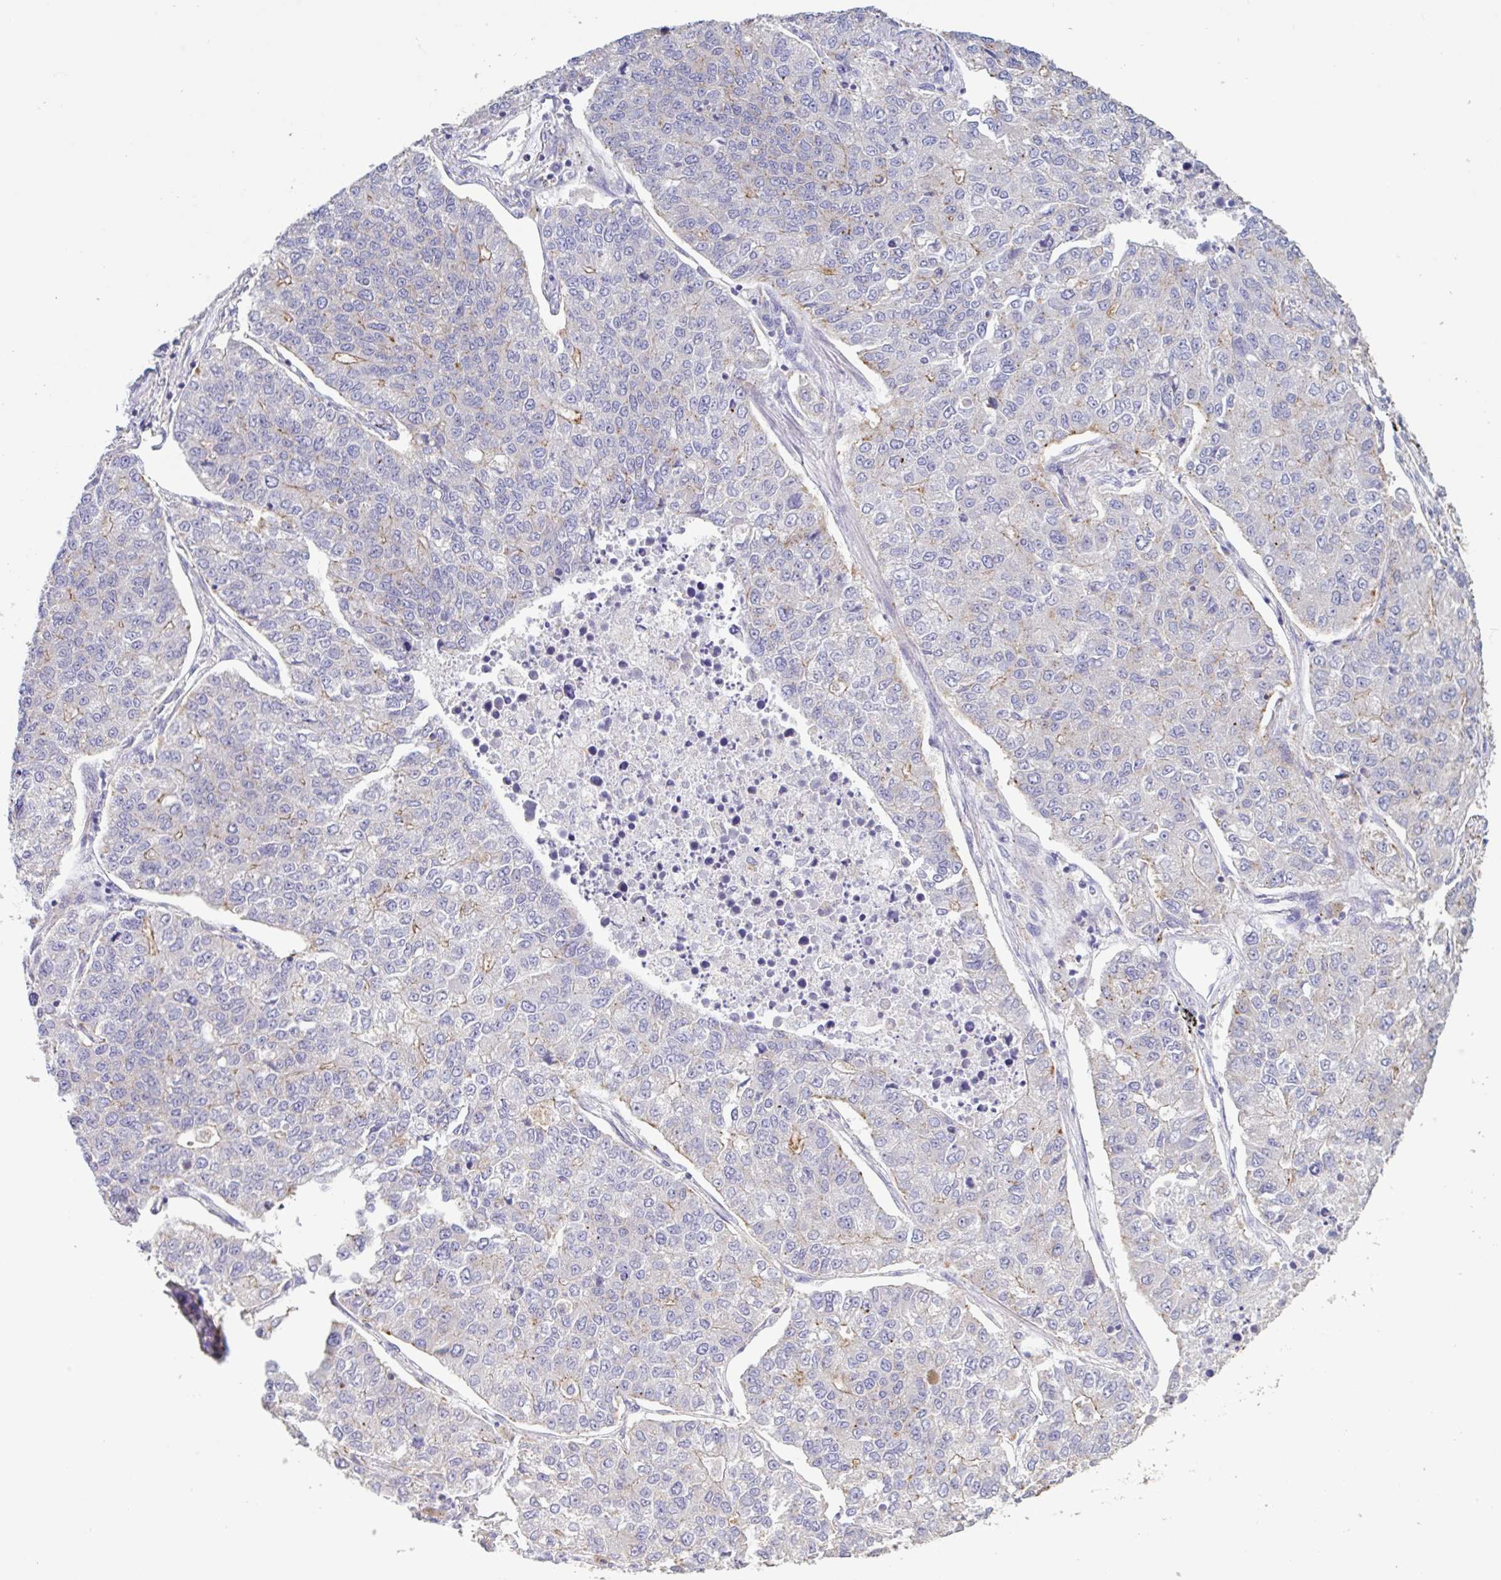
{"staining": {"intensity": "negative", "quantity": "none", "location": "none"}, "tissue": "lung cancer", "cell_type": "Tumor cells", "image_type": "cancer", "snomed": [{"axis": "morphology", "description": "Adenocarcinoma, NOS"}, {"axis": "topography", "description": "Lung"}], "caption": "Immunohistochemistry (IHC) histopathology image of neoplastic tissue: human lung adenocarcinoma stained with DAB (3,3'-diaminobenzidine) displays no significant protein positivity in tumor cells.", "gene": "CHMP5", "patient": {"sex": "male", "age": 49}}